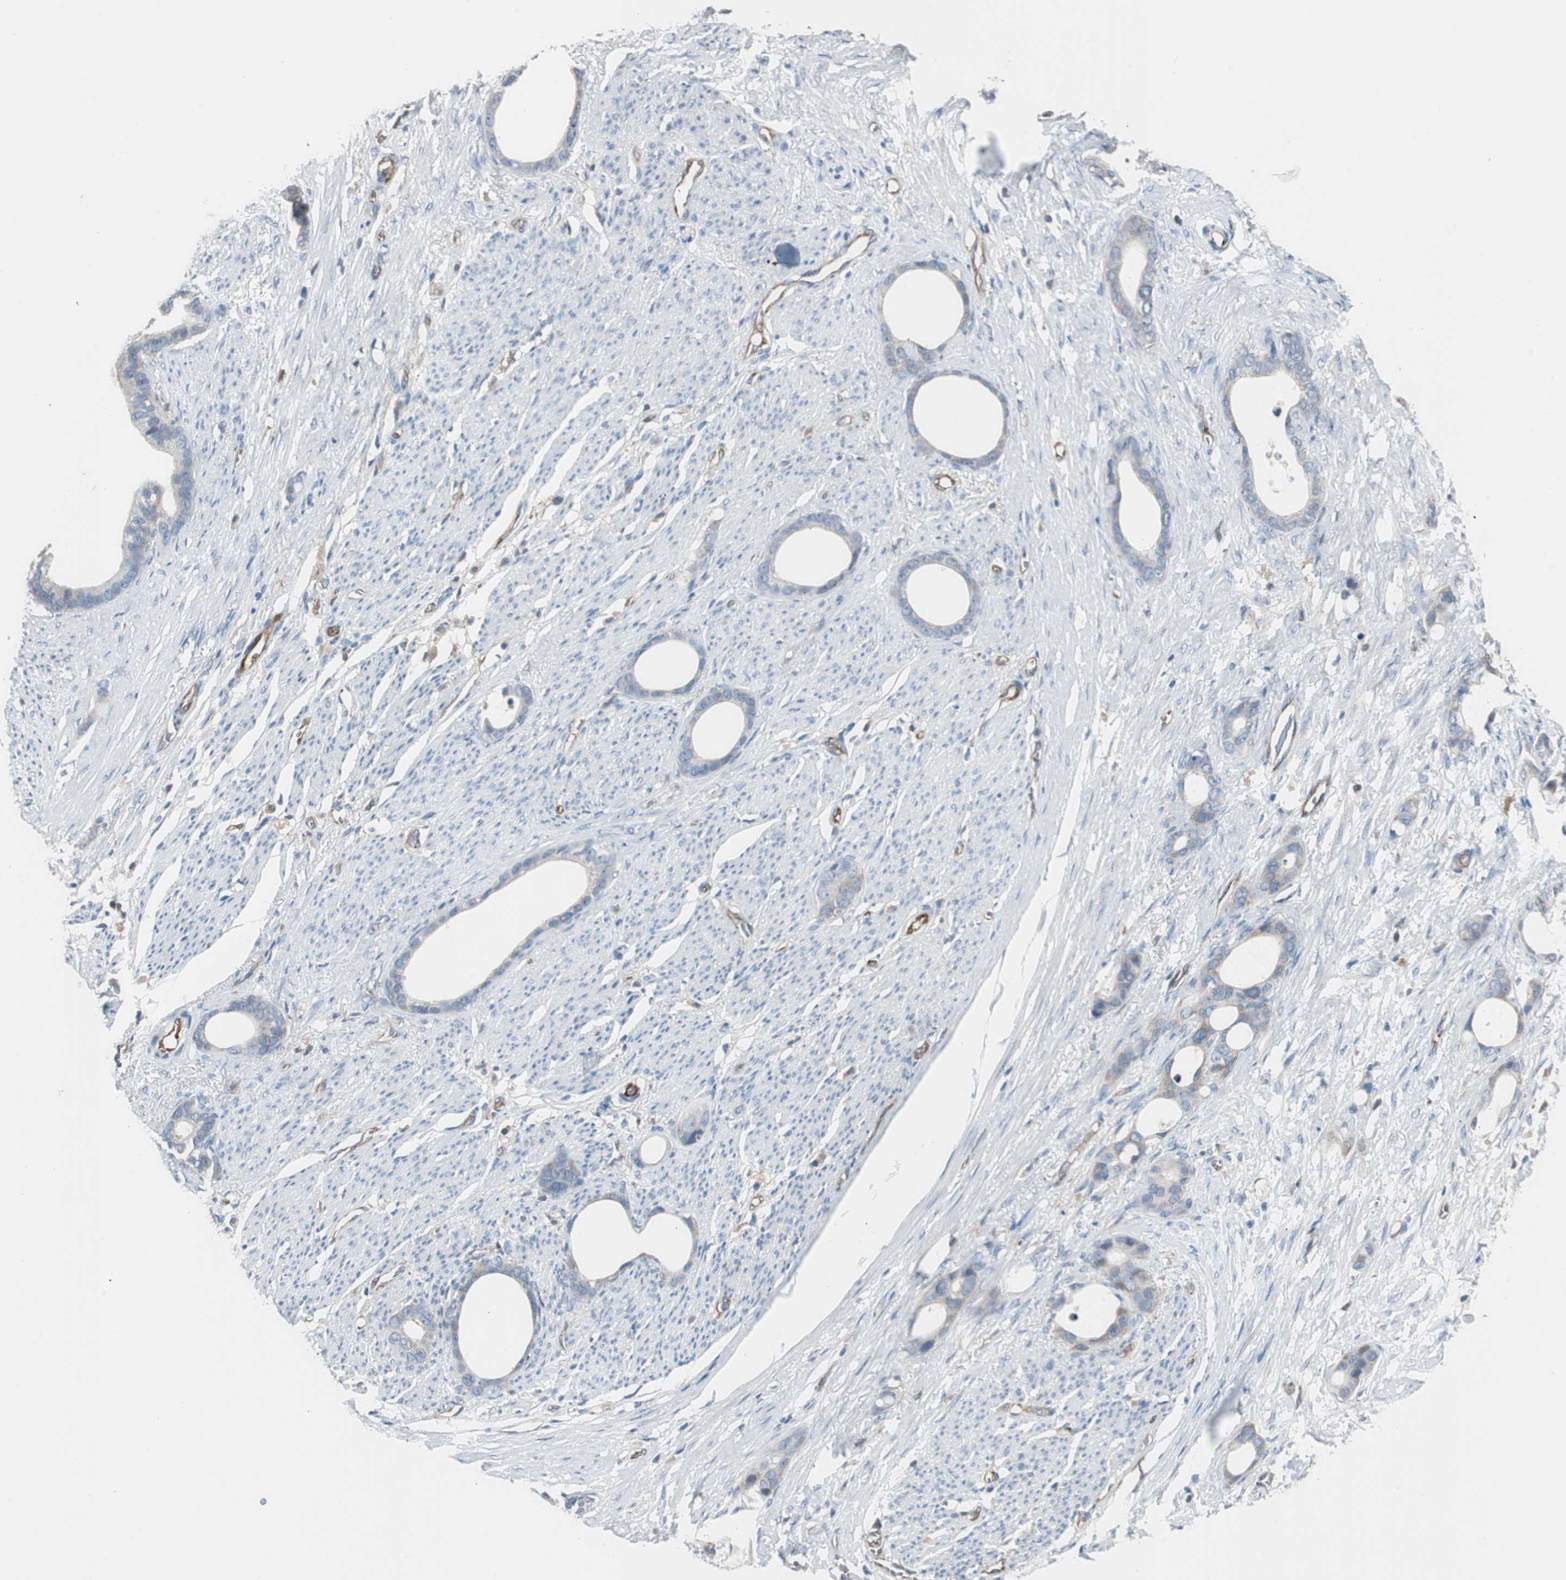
{"staining": {"intensity": "moderate", "quantity": "25%-75%", "location": "cytoplasmic/membranous"}, "tissue": "stomach cancer", "cell_type": "Tumor cells", "image_type": "cancer", "snomed": [{"axis": "morphology", "description": "Adenocarcinoma, NOS"}, {"axis": "topography", "description": "Stomach"}], "caption": "DAB (3,3'-diaminobenzidine) immunohistochemical staining of human stomach adenocarcinoma exhibits moderate cytoplasmic/membranous protein positivity in about 25%-75% of tumor cells.", "gene": "SWAP70", "patient": {"sex": "female", "age": 75}}